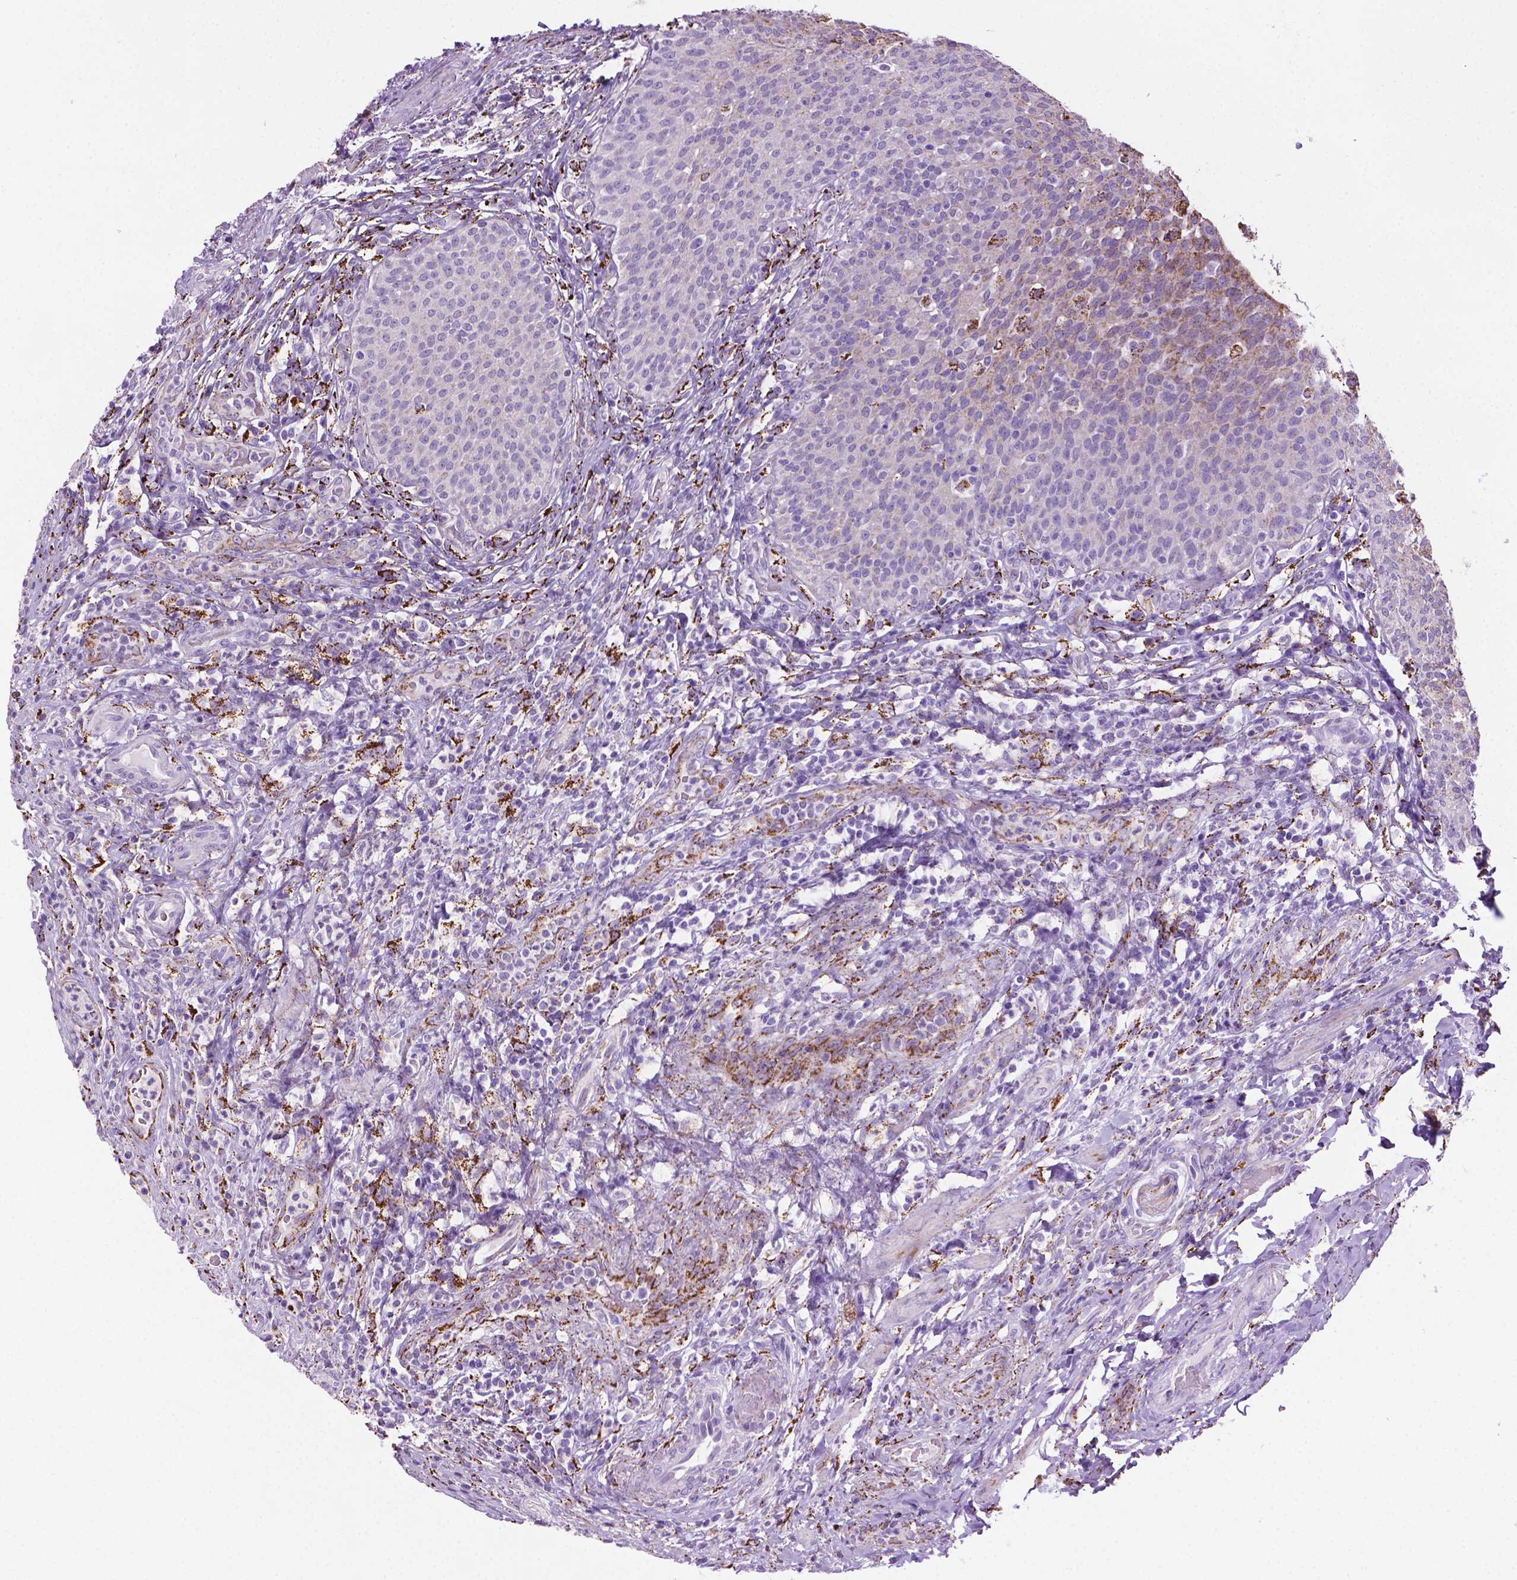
{"staining": {"intensity": "negative", "quantity": "none", "location": "none"}, "tissue": "urinary bladder", "cell_type": "Urothelial cells", "image_type": "normal", "snomed": [{"axis": "morphology", "description": "Normal tissue, NOS"}, {"axis": "topography", "description": "Urinary bladder"}, {"axis": "topography", "description": "Peripheral nerve tissue"}], "caption": "Immunohistochemistry (IHC) micrograph of normal urinary bladder: human urinary bladder stained with DAB (3,3'-diaminobenzidine) shows no significant protein staining in urothelial cells. (DAB immunohistochemistry (IHC) with hematoxylin counter stain).", "gene": "TMEM132E", "patient": {"sex": "male", "age": 66}}